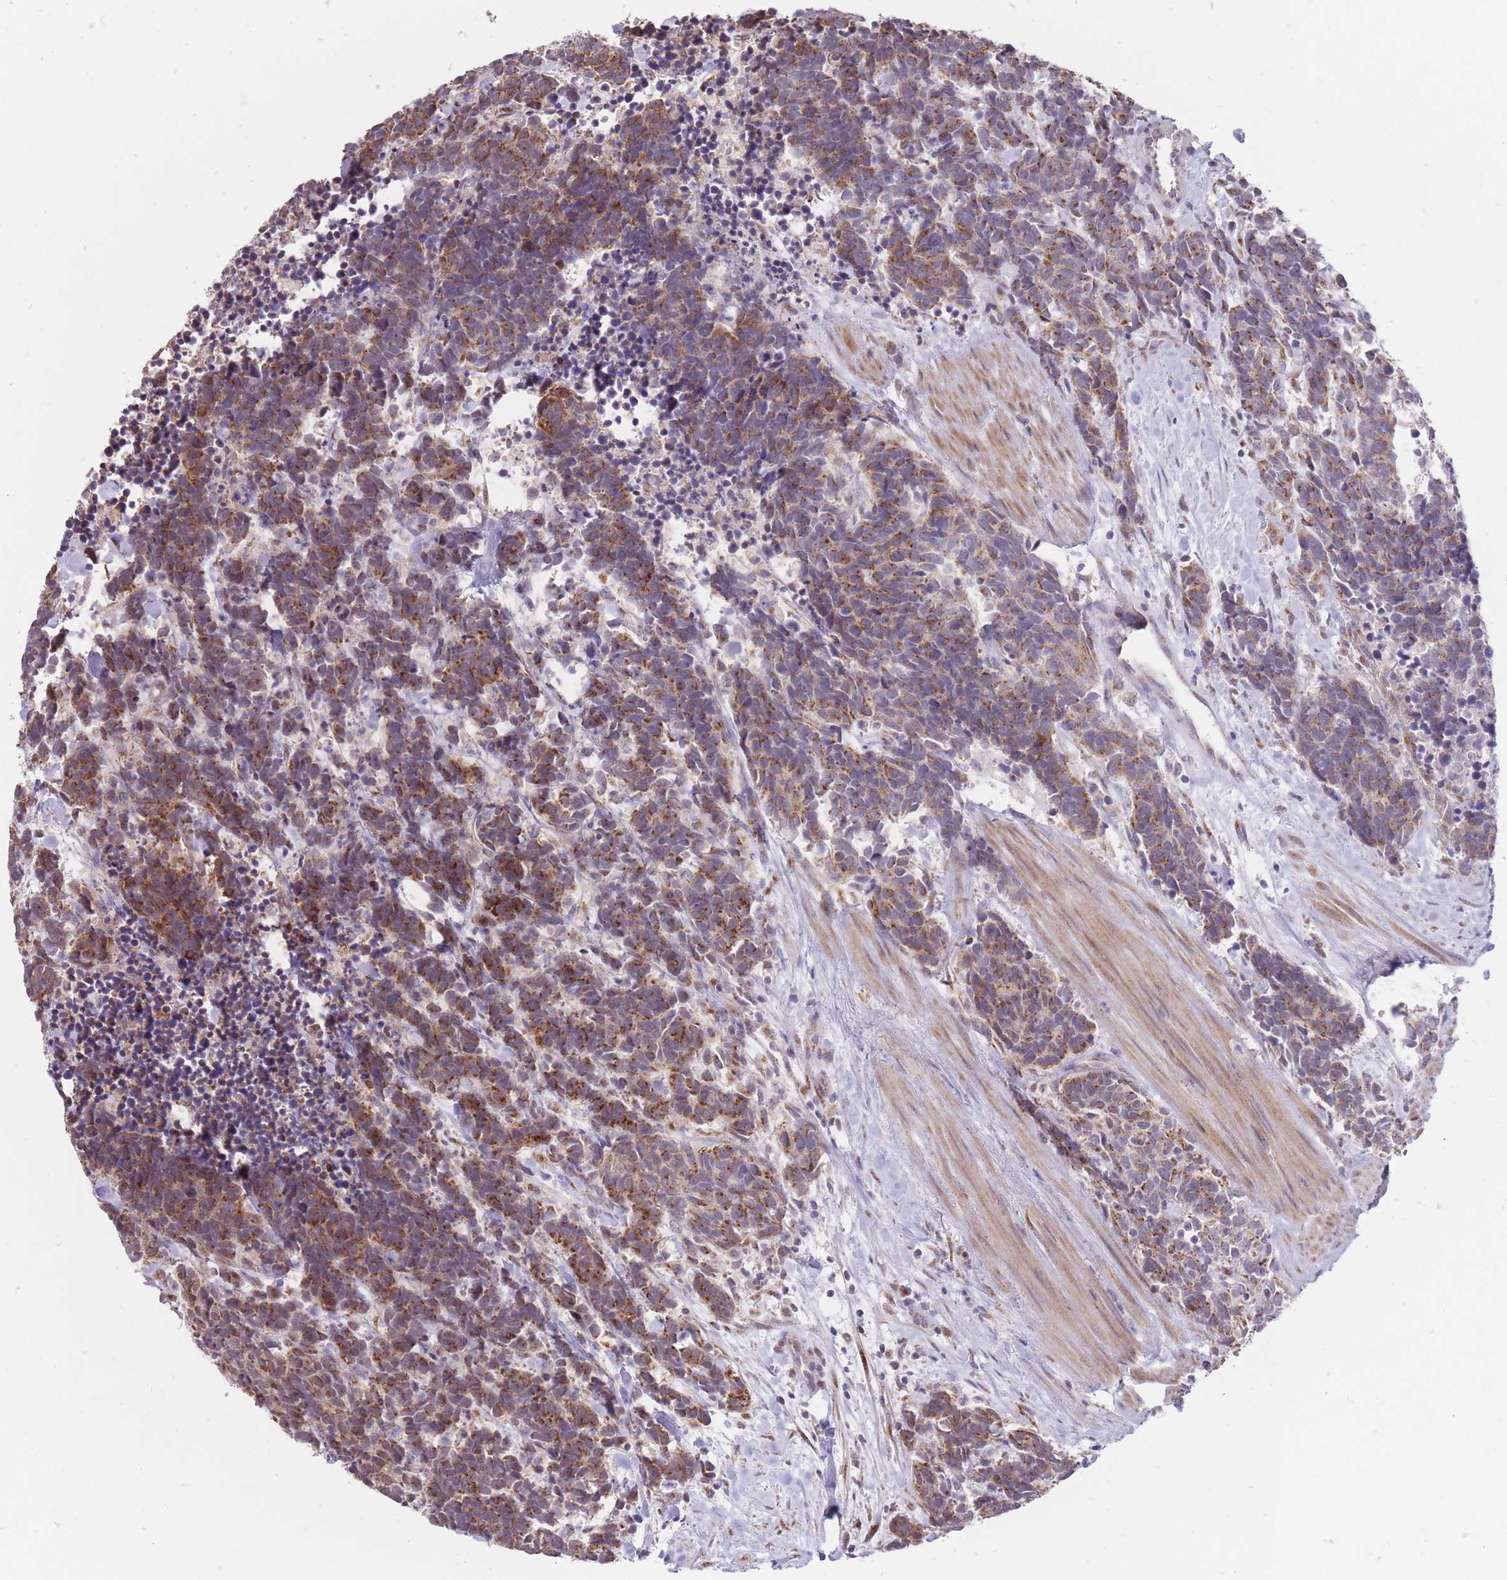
{"staining": {"intensity": "moderate", "quantity": ">75%", "location": "cytoplasmic/membranous"}, "tissue": "carcinoid", "cell_type": "Tumor cells", "image_type": "cancer", "snomed": [{"axis": "morphology", "description": "Carcinoma, NOS"}, {"axis": "morphology", "description": "Carcinoid, malignant, NOS"}, {"axis": "topography", "description": "Prostate"}], "caption": "Immunohistochemistry micrograph of carcinoid stained for a protein (brown), which displays medium levels of moderate cytoplasmic/membranous expression in approximately >75% of tumor cells.", "gene": "NELL1", "patient": {"sex": "male", "age": 57}}